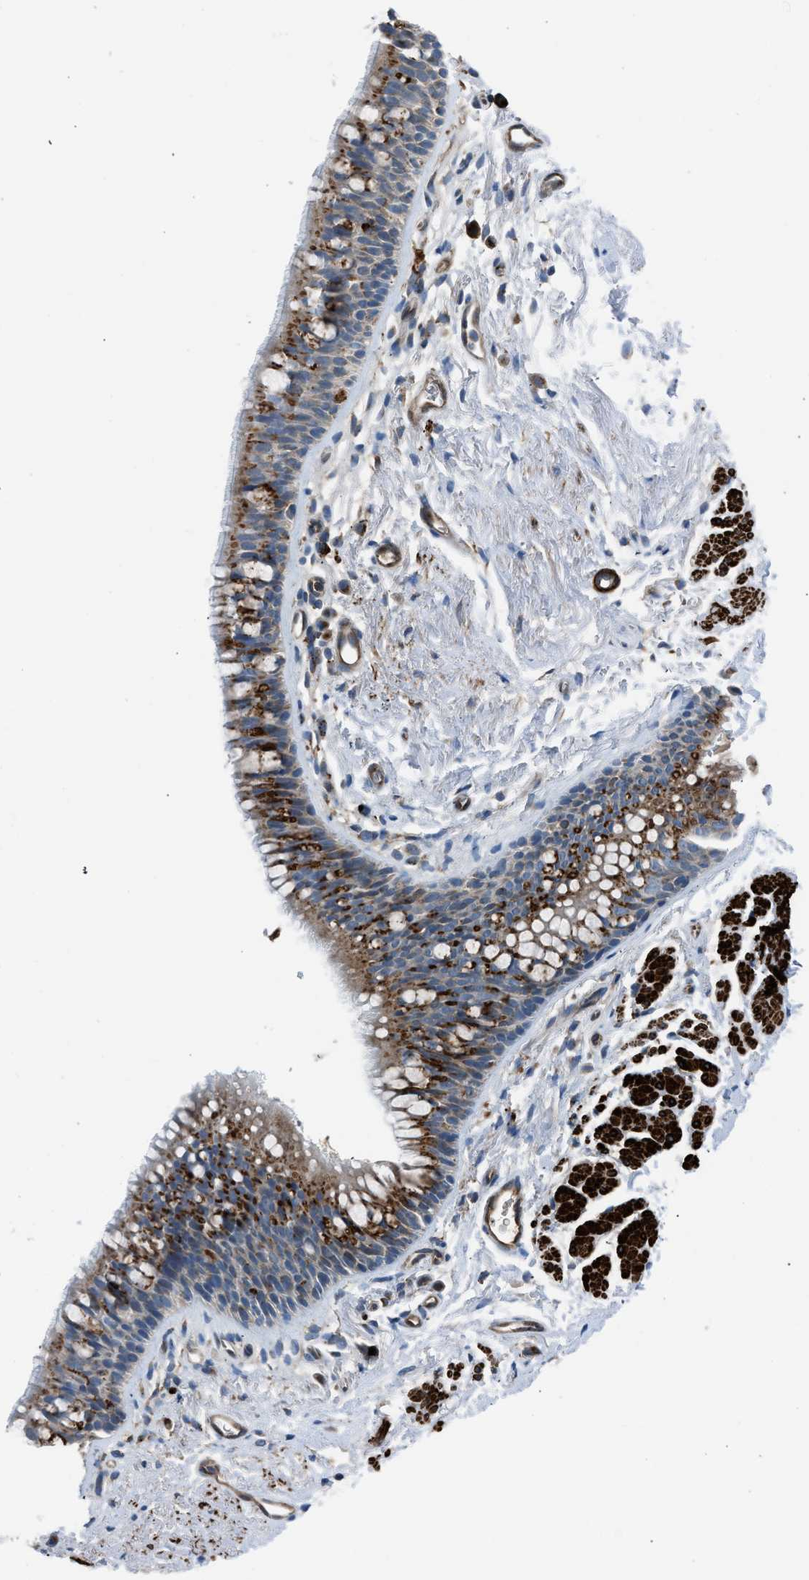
{"staining": {"intensity": "negative", "quantity": "none", "location": "none"}, "tissue": "adipose tissue", "cell_type": "Adipocytes", "image_type": "normal", "snomed": [{"axis": "morphology", "description": "Normal tissue, NOS"}, {"axis": "topography", "description": "Cartilage tissue"}, {"axis": "topography", "description": "Bronchus"}], "caption": "Photomicrograph shows no protein staining in adipocytes of unremarkable adipose tissue. The staining was performed using DAB (3,3'-diaminobenzidine) to visualize the protein expression in brown, while the nuclei were stained in blue with hematoxylin (Magnification: 20x).", "gene": "LMBR1", "patient": {"sex": "female", "age": 53}}